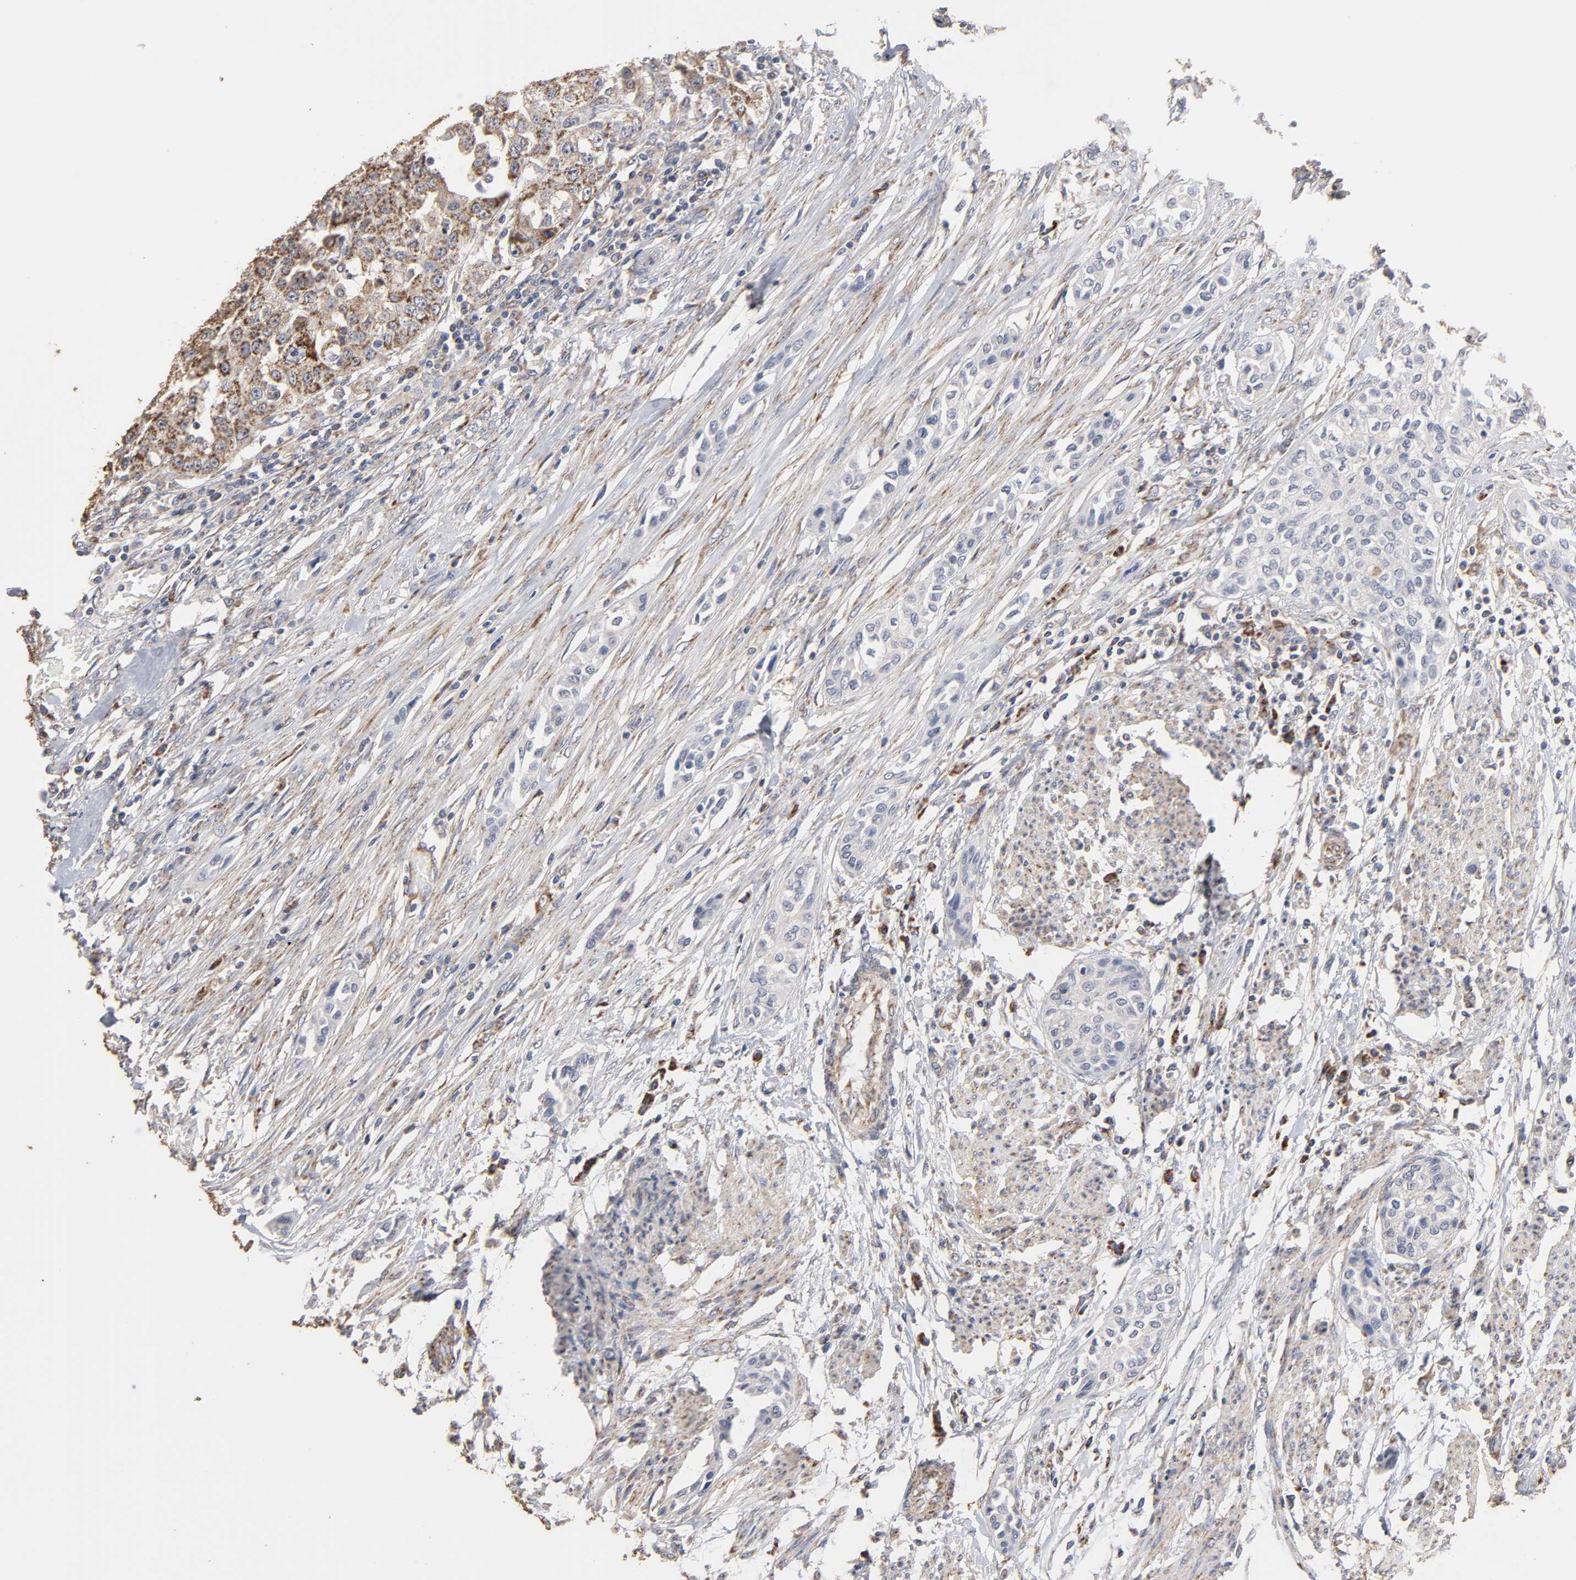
{"staining": {"intensity": "moderate", "quantity": ">75%", "location": "cytoplasmic/membranous"}, "tissue": "urothelial cancer", "cell_type": "Tumor cells", "image_type": "cancer", "snomed": [{"axis": "morphology", "description": "Urothelial carcinoma, High grade"}, {"axis": "topography", "description": "Urinary bladder"}], "caption": "Brown immunohistochemical staining in human urothelial cancer shows moderate cytoplasmic/membranous staining in approximately >75% of tumor cells.", "gene": "CYCS", "patient": {"sex": "male", "age": 74}}